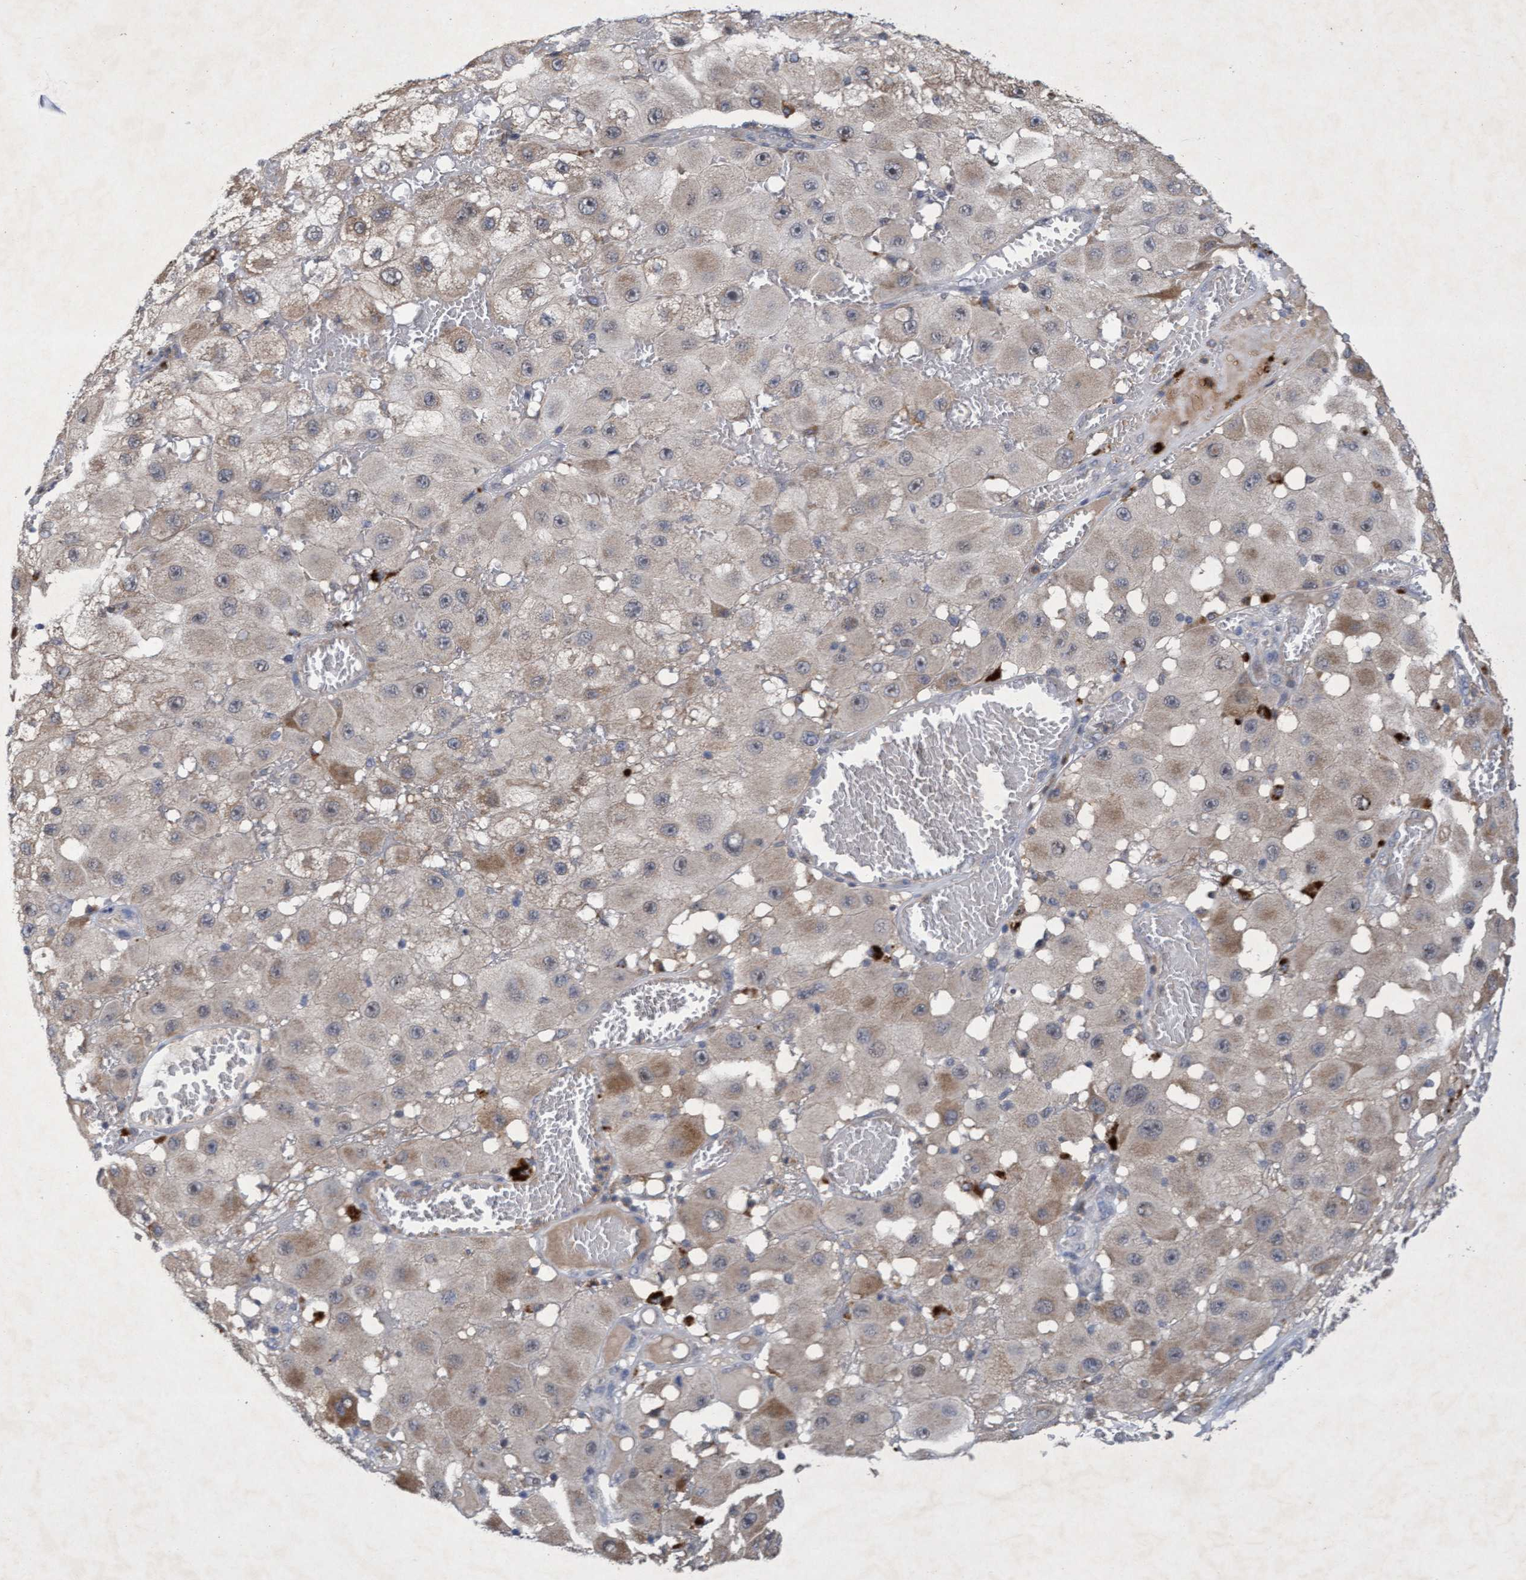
{"staining": {"intensity": "weak", "quantity": "25%-75%", "location": "cytoplasmic/membranous"}, "tissue": "melanoma", "cell_type": "Tumor cells", "image_type": "cancer", "snomed": [{"axis": "morphology", "description": "Malignant melanoma, NOS"}, {"axis": "topography", "description": "Skin"}], "caption": "A brown stain shows weak cytoplasmic/membranous positivity of a protein in malignant melanoma tumor cells.", "gene": "ZNF677", "patient": {"sex": "female", "age": 81}}